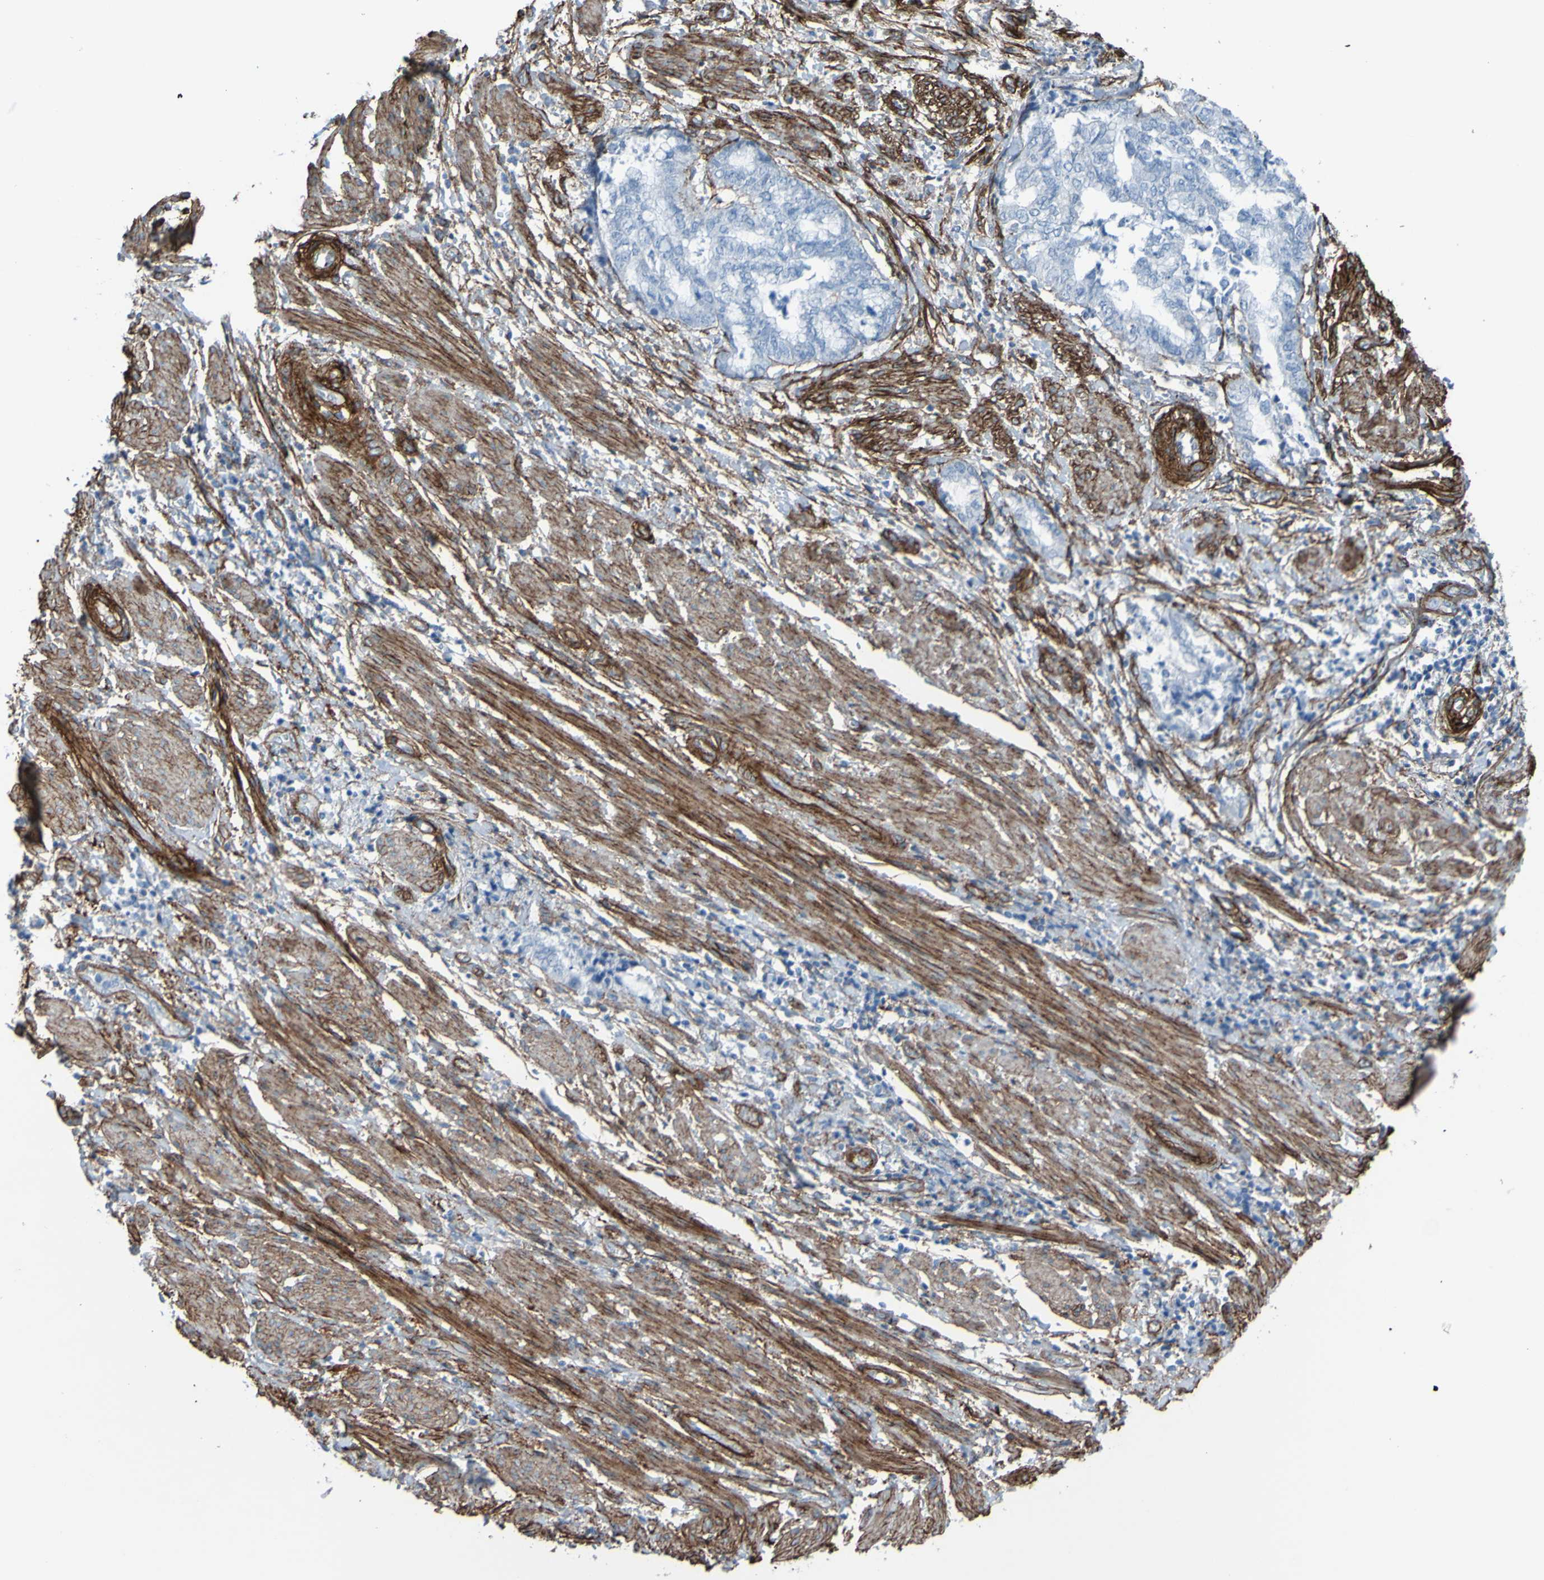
{"staining": {"intensity": "negative", "quantity": "none", "location": "none"}, "tissue": "endometrial cancer", "cell_type": "Tumor cells", "image_type": "cancer", "snomed": [{"axis": "morphology", "description": "Necrosis, NOS"}, {"axis": "morphology", "description": "Adenocarcinoma, NOS"}, {"axis": "topography", "description": "Endometrium"}], "caption": "A micrograph of human endometrial adenocarcinoma is negative for staining in tumor cells.", "gene": "COL4A2", "patient": {"sex": "female", "age": 79}}